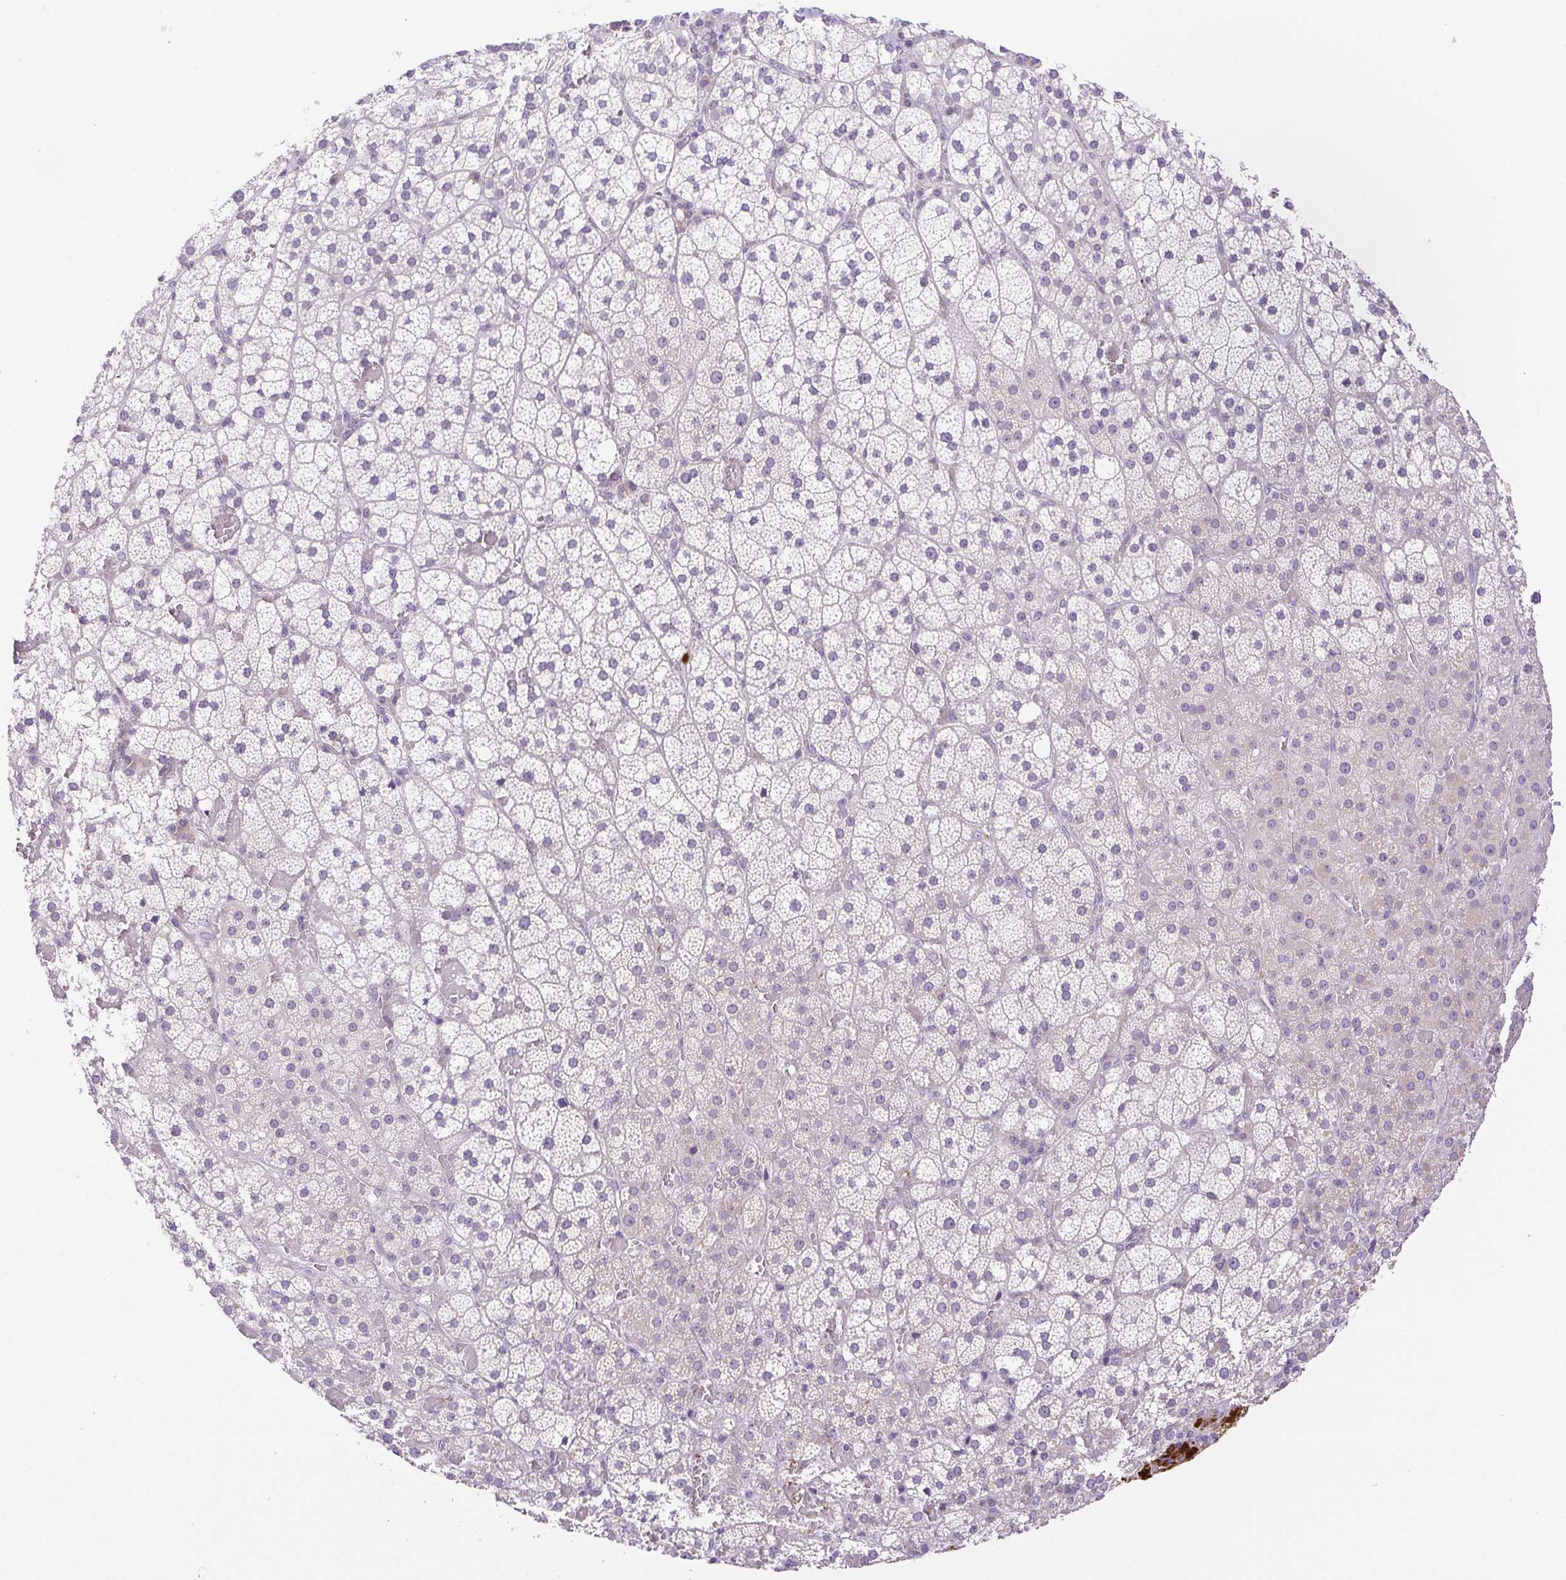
{"staining": {"intensity": "negative", "quantity": "none", "location": "none"}, "tissue": "adrenal gland", "cell_type": "Glandular cells", "image_type": "normal", "snomed": [{"axis": "morphology", "description": "Normal tissue, NOS"}, {"axis": "topography", "description": "Adrenal gland"}], "caption": "Micrograph shows no significant protein positivity in glandular cells of unremarkable adrenal gland.", "gene": "PAPPA2", "patient": {"sex": "male", "age": 53}}